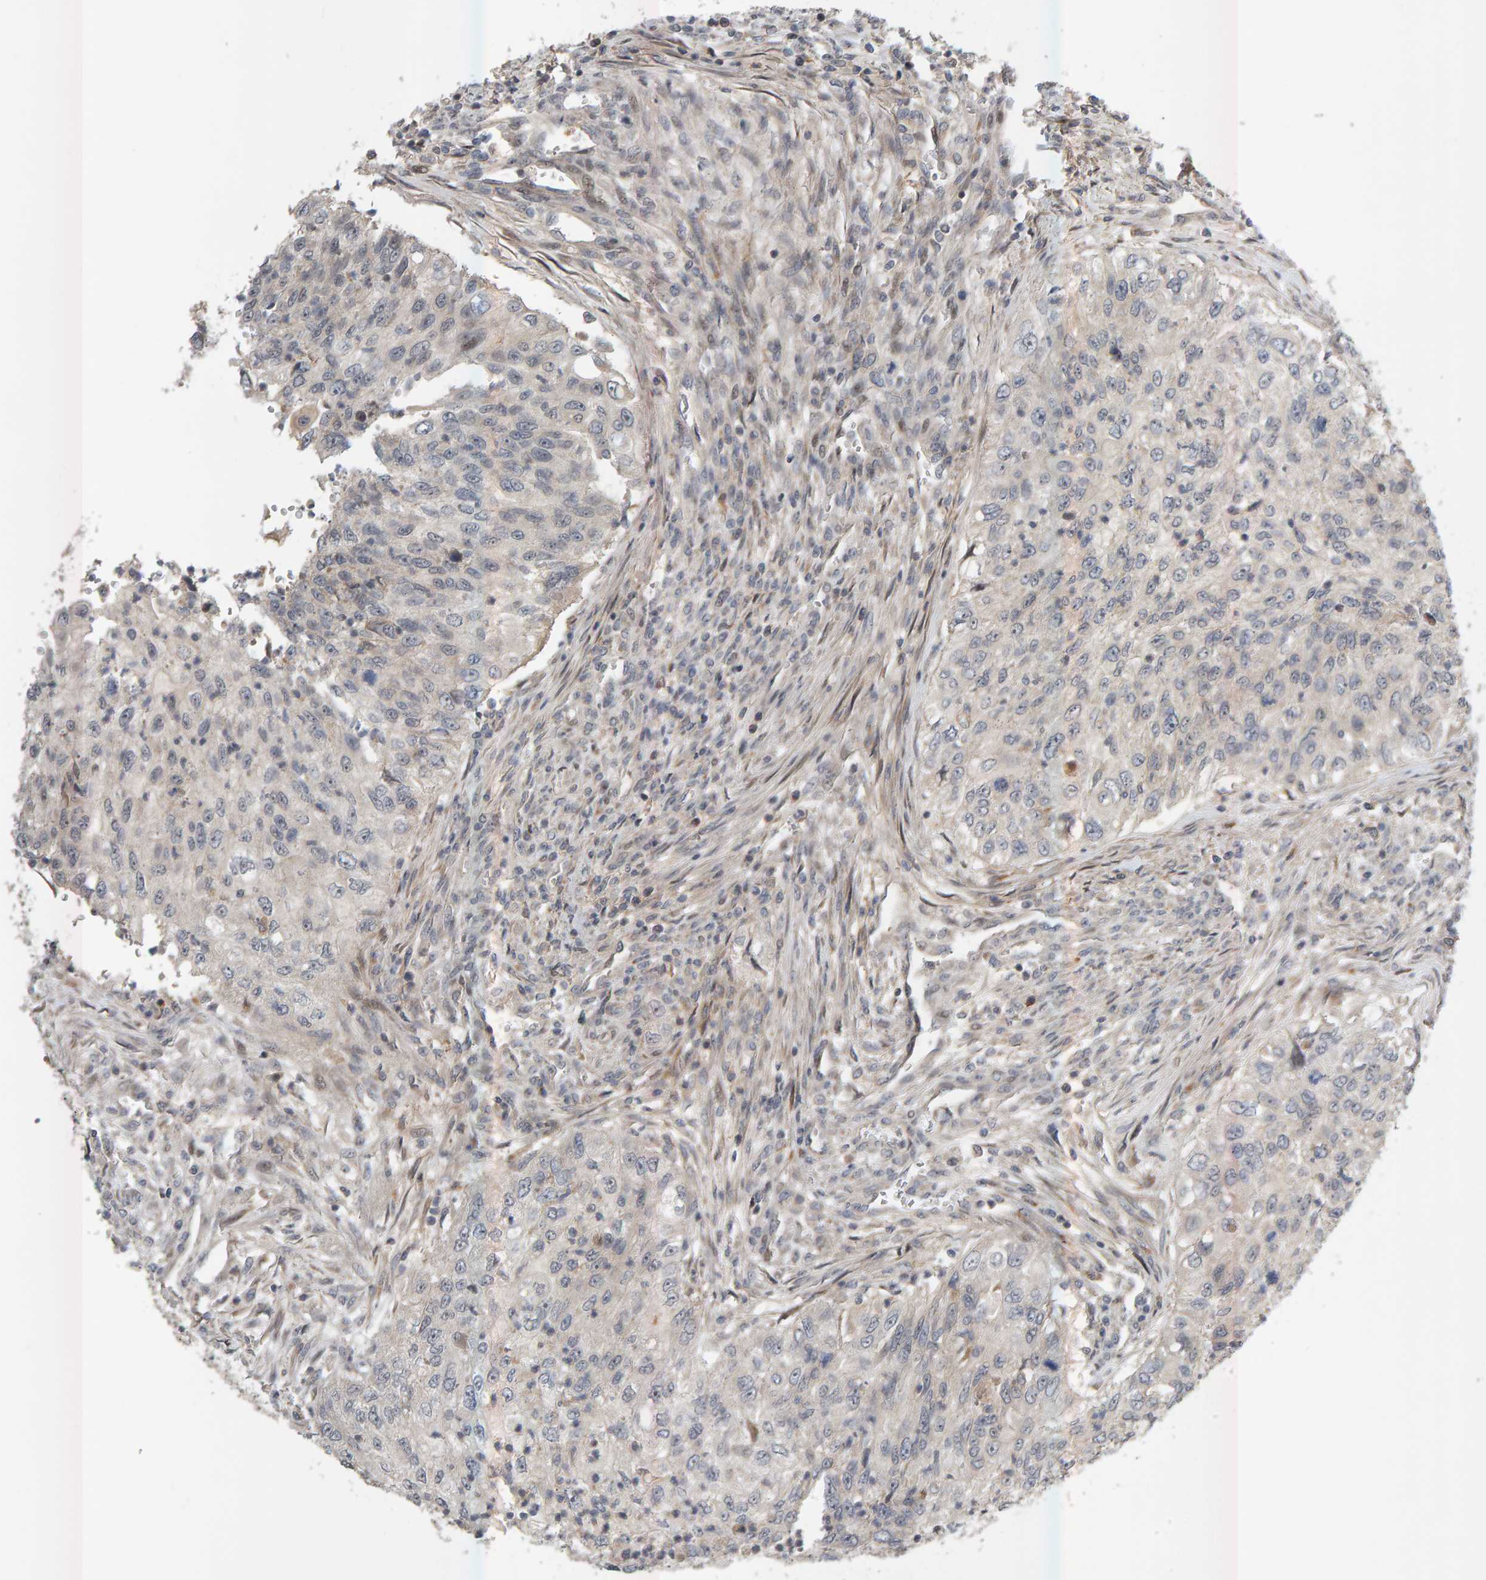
{"staining": {"intensity": "negative", "quantity": "none", "location": "none"}, "tissue": "urothelial cancer", "cell_type": "Tumor cells", "image_type": "cancer", "snomed": [{"axis": "morphology", "description": "Urothelial carcinoma, High grade"}, {"axis": "topography", "description": "Urinary bladder"}], "caption": "Tumor cells show no significant protein expression in urothelial carcinoma (high-grade). (Stains: DAB immunohistochemistry (IHC) with hematoxylin counter stain, Microscopy: brightfield microscopy at high magnification).", "gene": "ZNF160", "patient": {"sex": "female", "age": 60}}